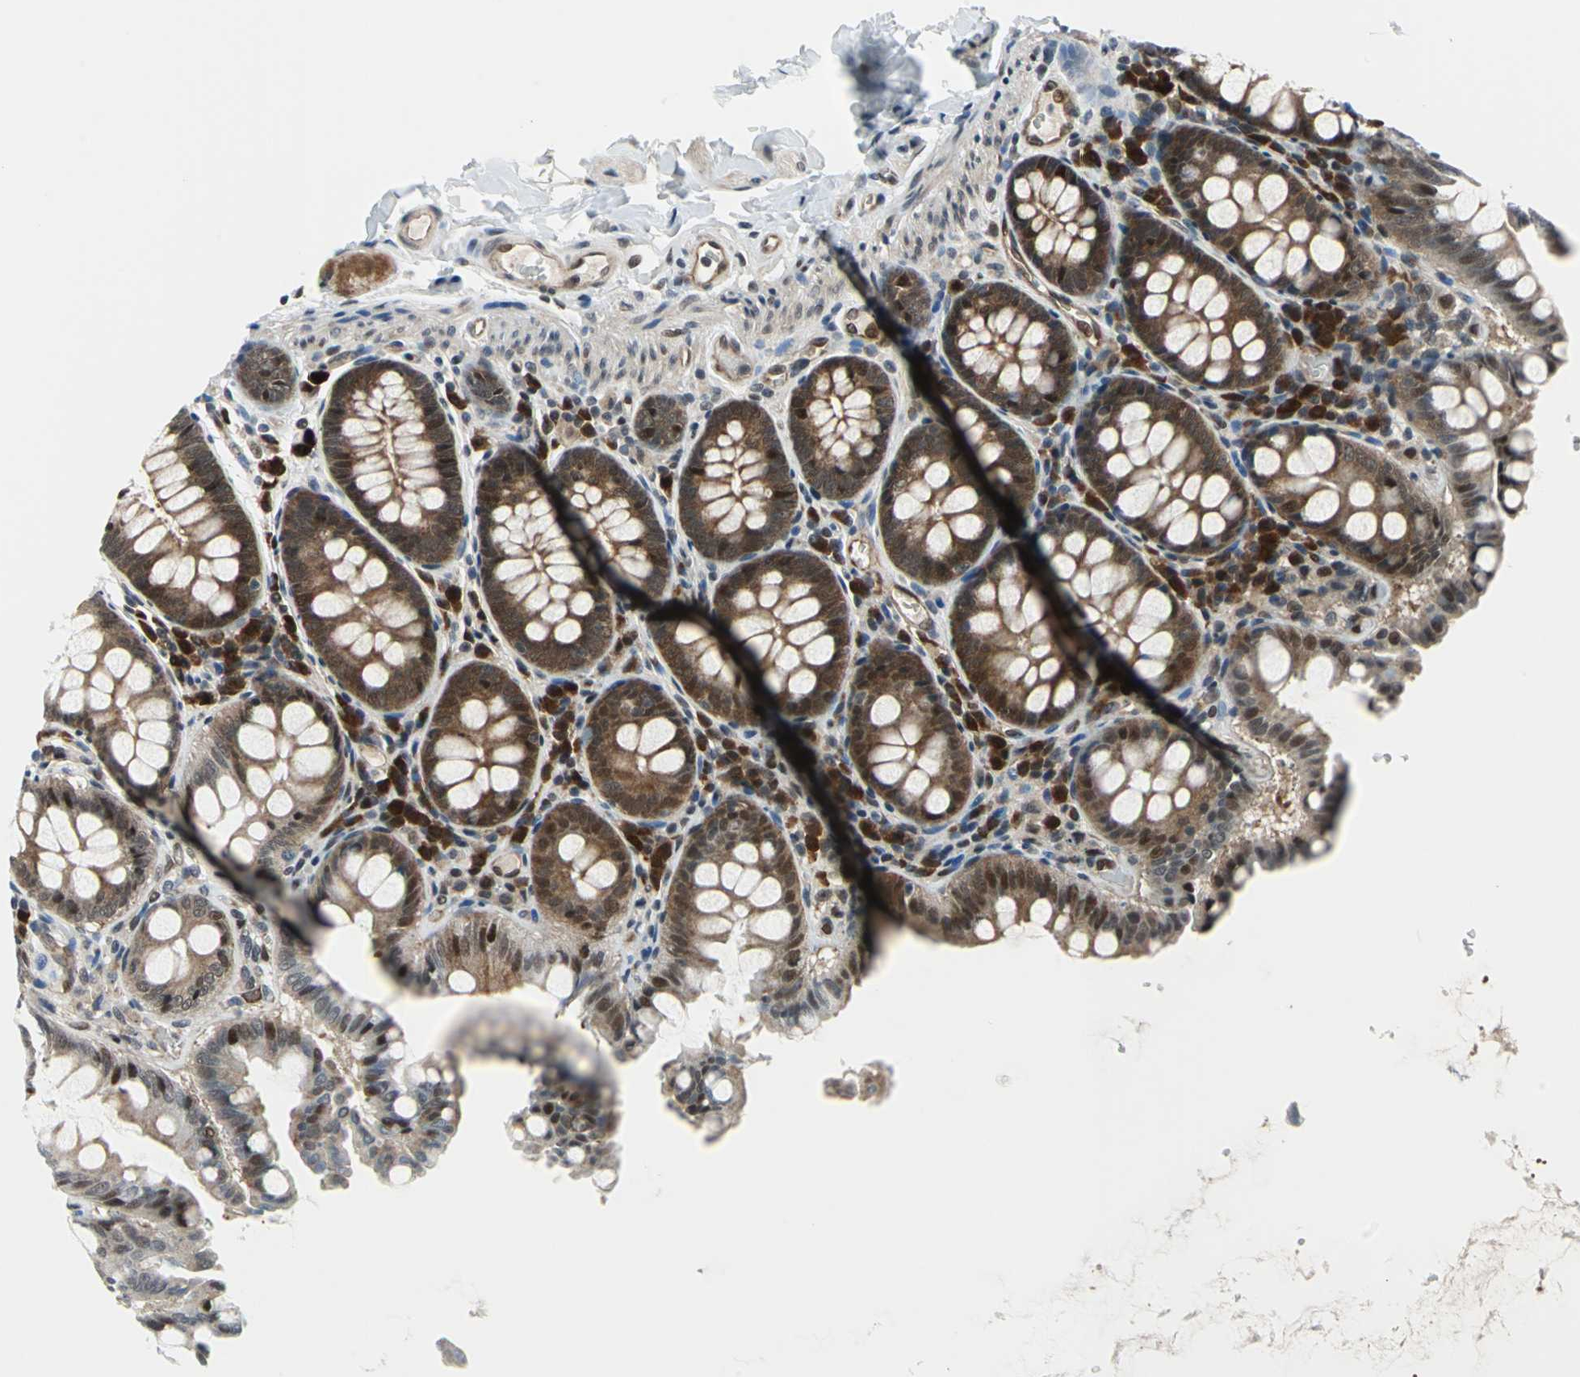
{"staining": {"intensity": "moderate", "quantity": ">75%", "location": "nuclear"}, "tissue": "colon", "cell_type": "Endothelial cells", "image_type": "normal", "snomed": [{"axis": "morphology", "description": "Normal tissue, NOS"}, {"axis": "topography", "description": "Colon"}], "caption": "The histopathology image demonstrates a brown stain indicating the presence of a protein in the nuclear of endothelial cells in colon. (DAB IHC with brightfield microscopy, high magnification).", "gene": "POLR3K", "patient": {"sex": "female", "age": 61}}